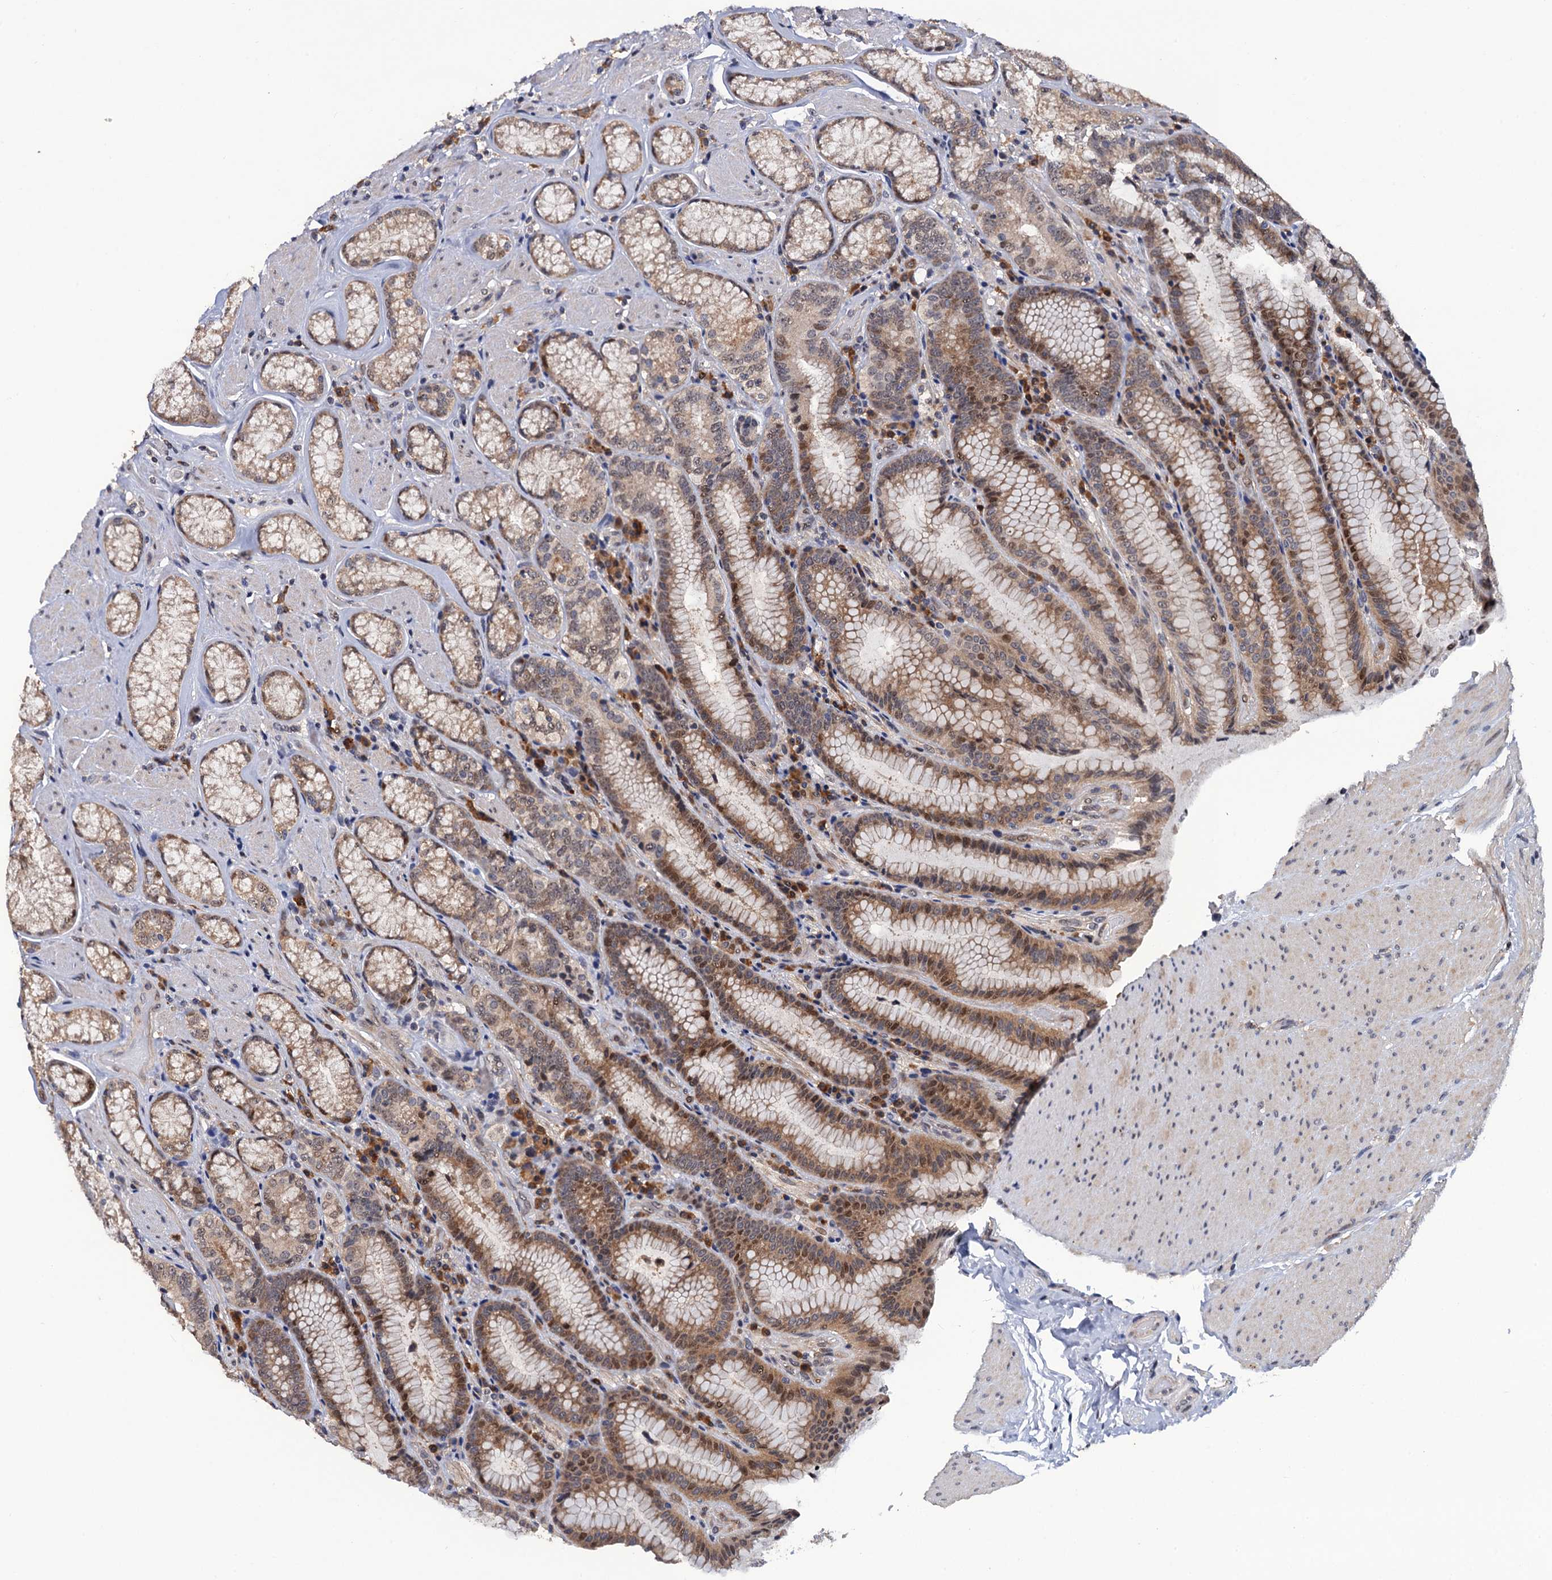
{"staining": {"intensity": "moderate", "quantity": ">75%", "location": "cytoplasmic/membranous,nuclear"}, "tissue": "stomach", "cell_type": "Glandular cells", "image_type": "normal", "snomed": [{"axis": "morphology", "description": "Normal tissue, NOS"}, {"axis": "topography", "description": "Stomach, upper"}, {"axis": "topography", "description": "Stomach, lower"}], "caption": "Moderate cytoplasmic/membranous,nuclear positivity is appreciated in about >75% of glandular cells in unremarkable stomach.", "gene": "LRRC63", "patient": {"sex": "female", "age": 76}}